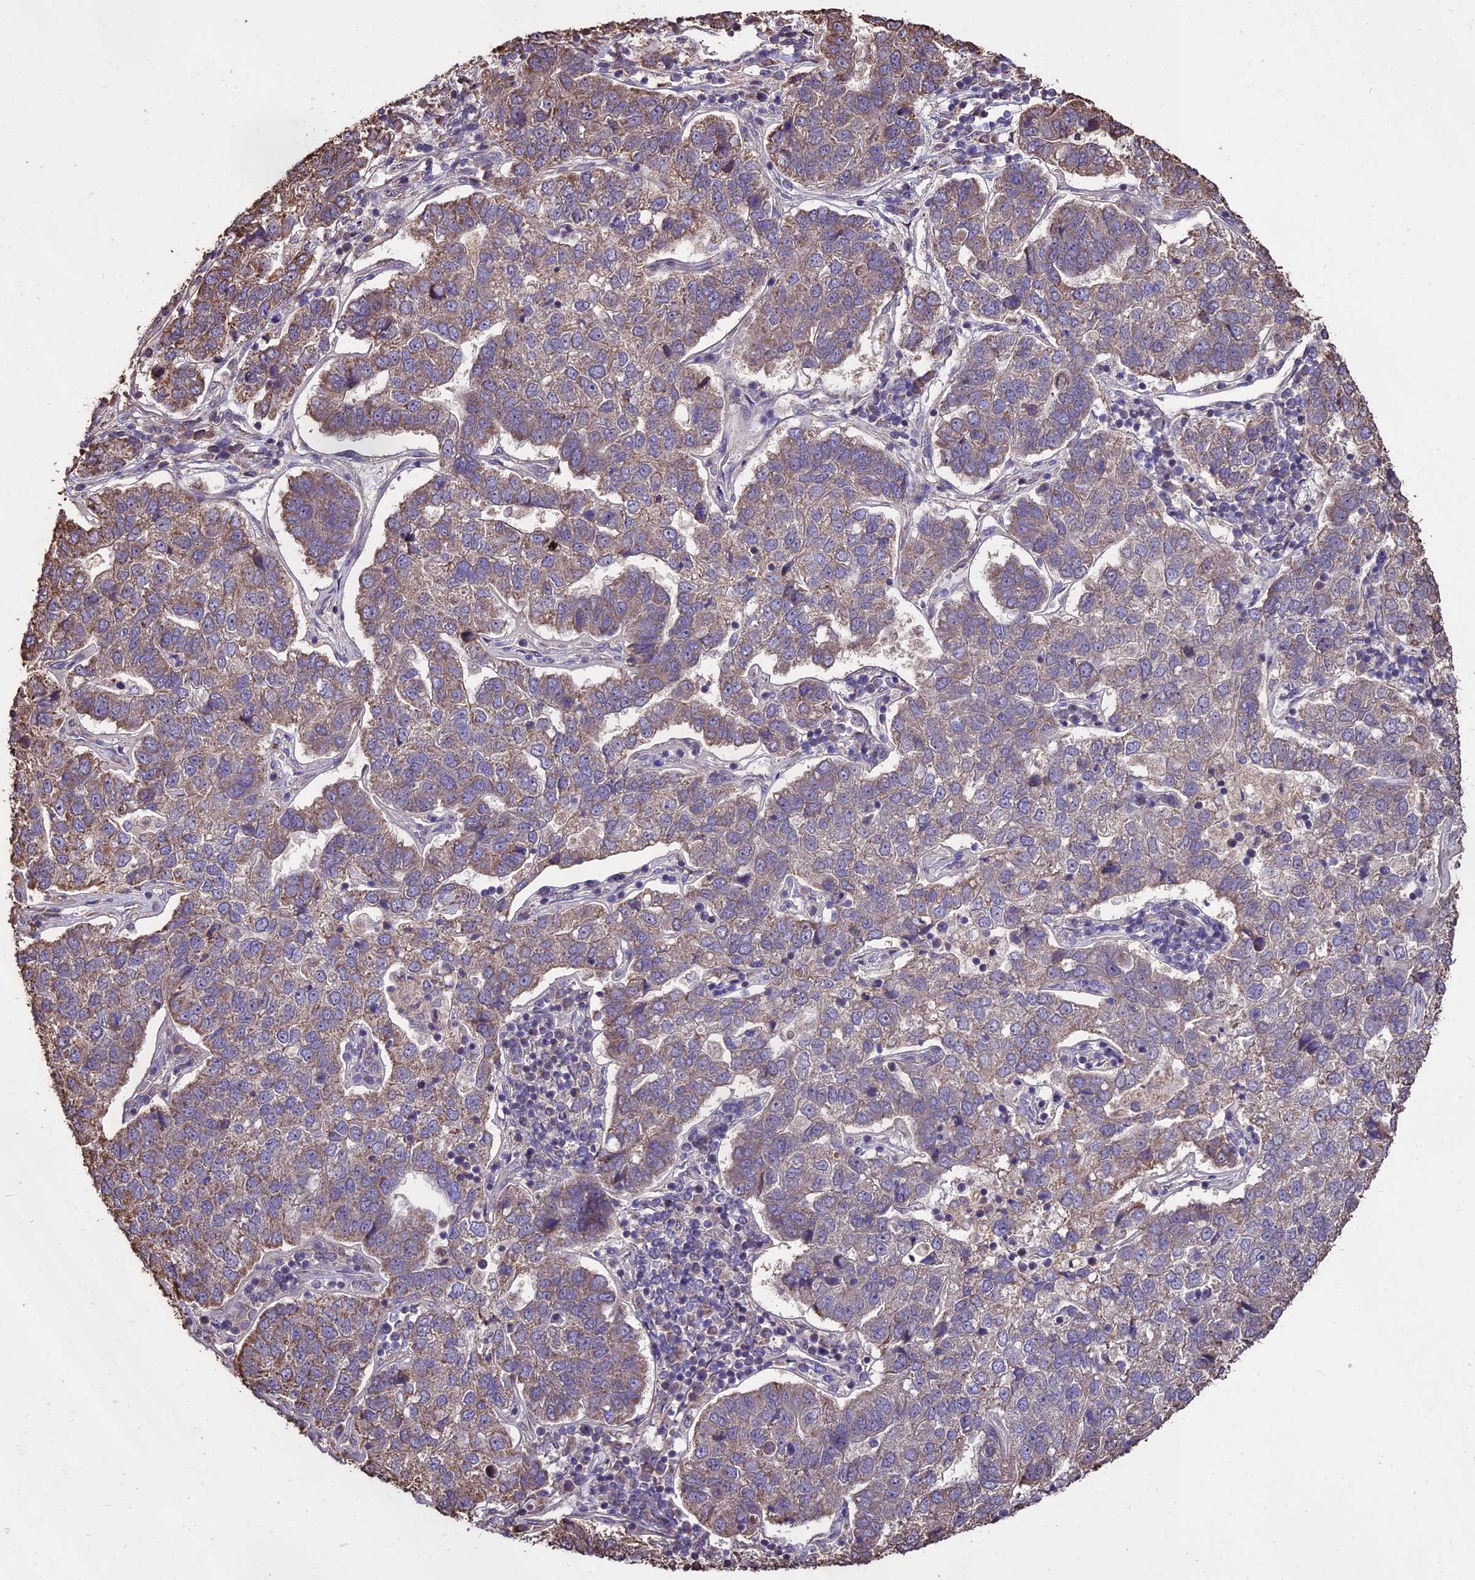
{"staining": {"intensity": "weak", "quantity": "25%-75%", "location": "cytoplasmic/membranous"}, "tissue": "pancreatic cancer", "cell_type": "Tumor cells", "image_type": "cancer", "snomed": [{"axis": "morphology", "description": "Adenocarcinoma, NOS"}, {"axis": "topography", "description": "Pancreas"}], "caption": "Brown immunohistochemical staining in pancreatic cancer shows weak cytoplasmic/membranous staining in about 25%-75% of tumor cells.", "gene": "PGPEP1L", "patient": {"sex": "female", "age": 61}}